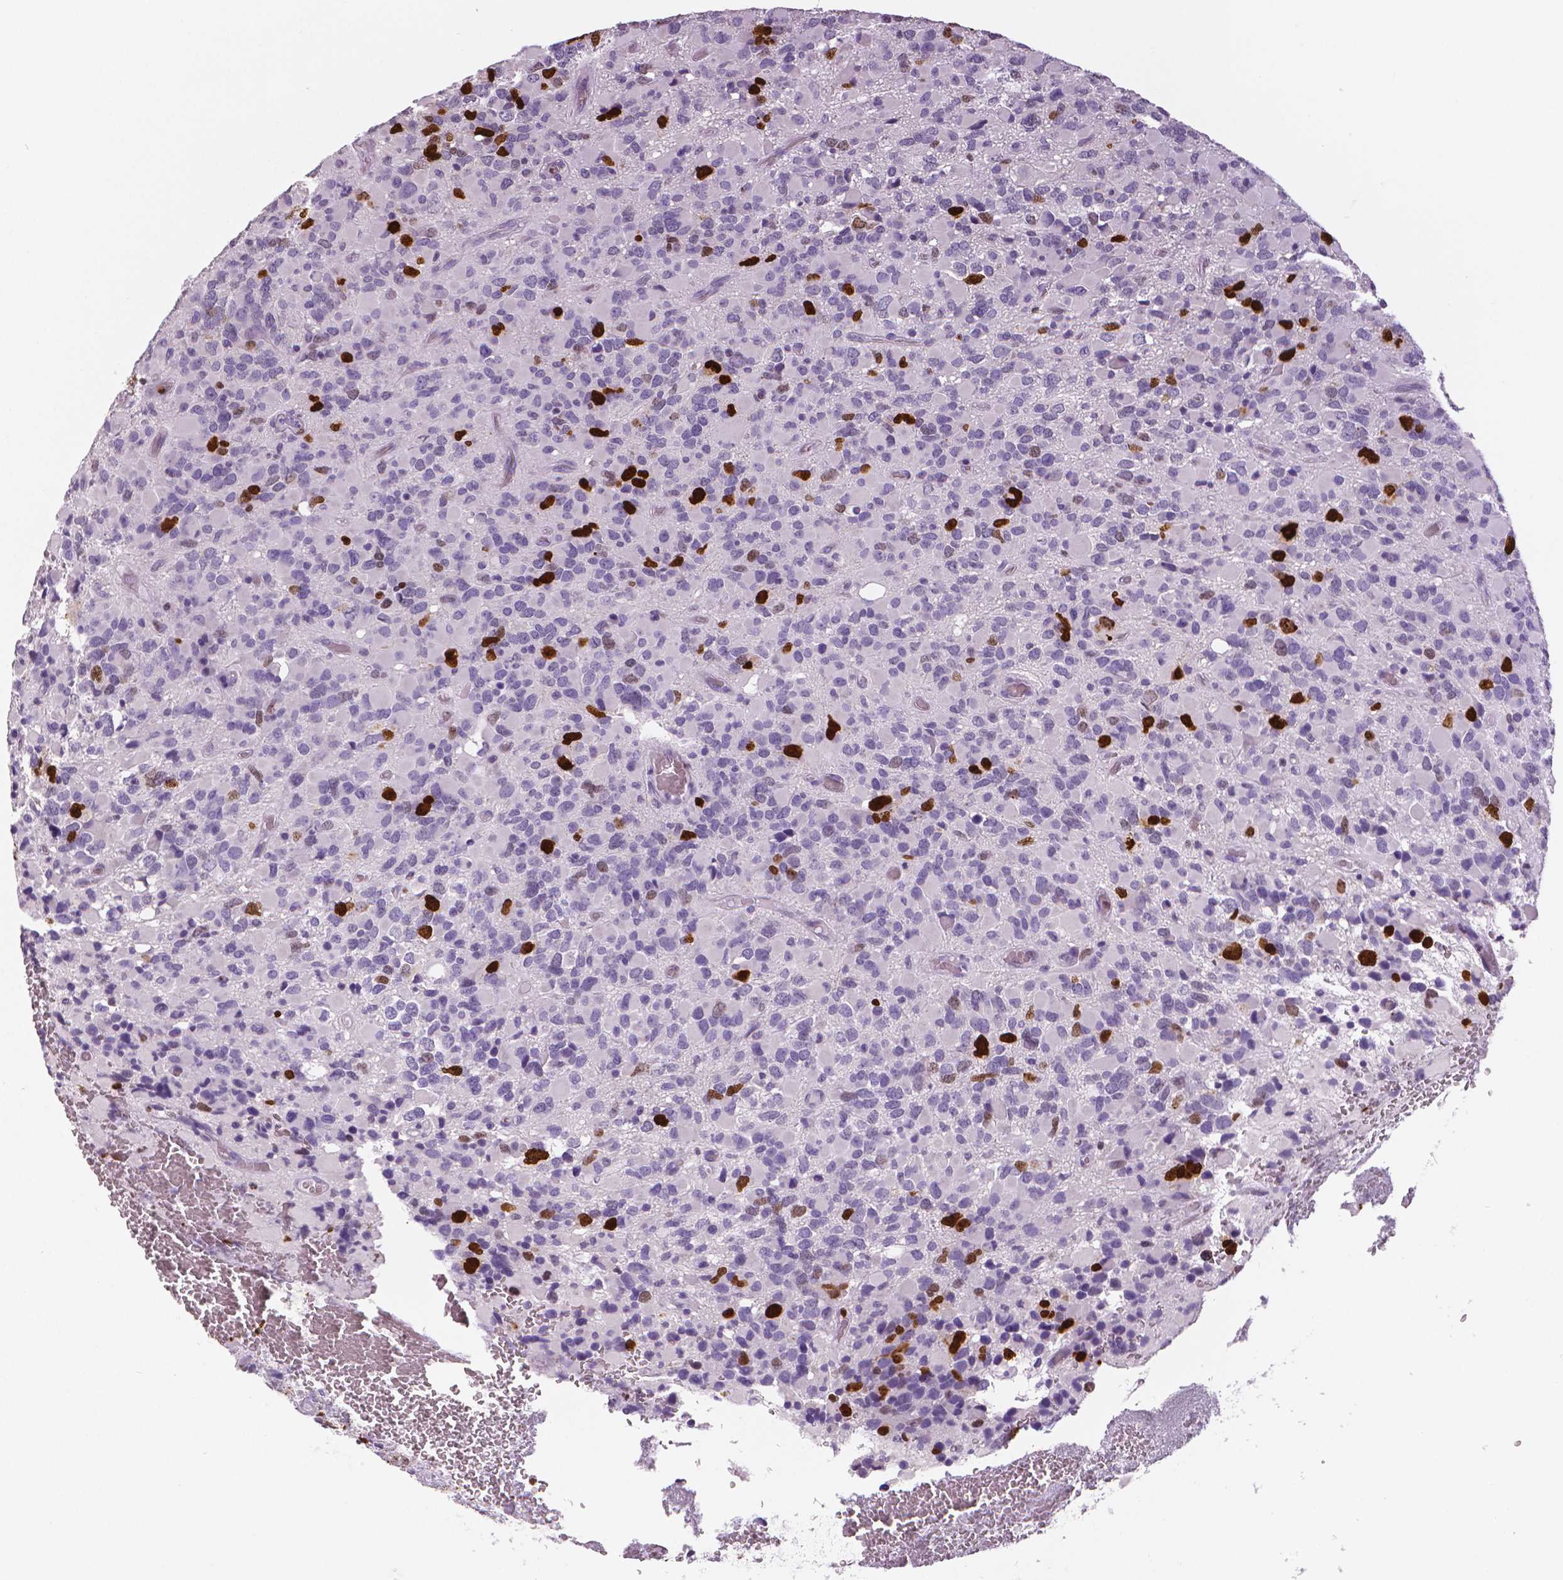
{"staining": {"intensity": "strong", "quantity": "<25%", "location": "cytoplasmic/membranous"}, "tissue": "glioma", "cell_type": "Tumor cells", "image_type": "cancer", "snomed": [{"axis": "morphology", "description": "Glioma, malignant, High grade"}, {"axis": "topography", "description": "Brain"}], "caption": "About <25% of tumor cells in glioma show strong cytoplasmic/membranous protein positivity as visualized by brown immunohistochemical staining.", "gene": "MKI67", "patient": {"sex": "female", "age": 40}}